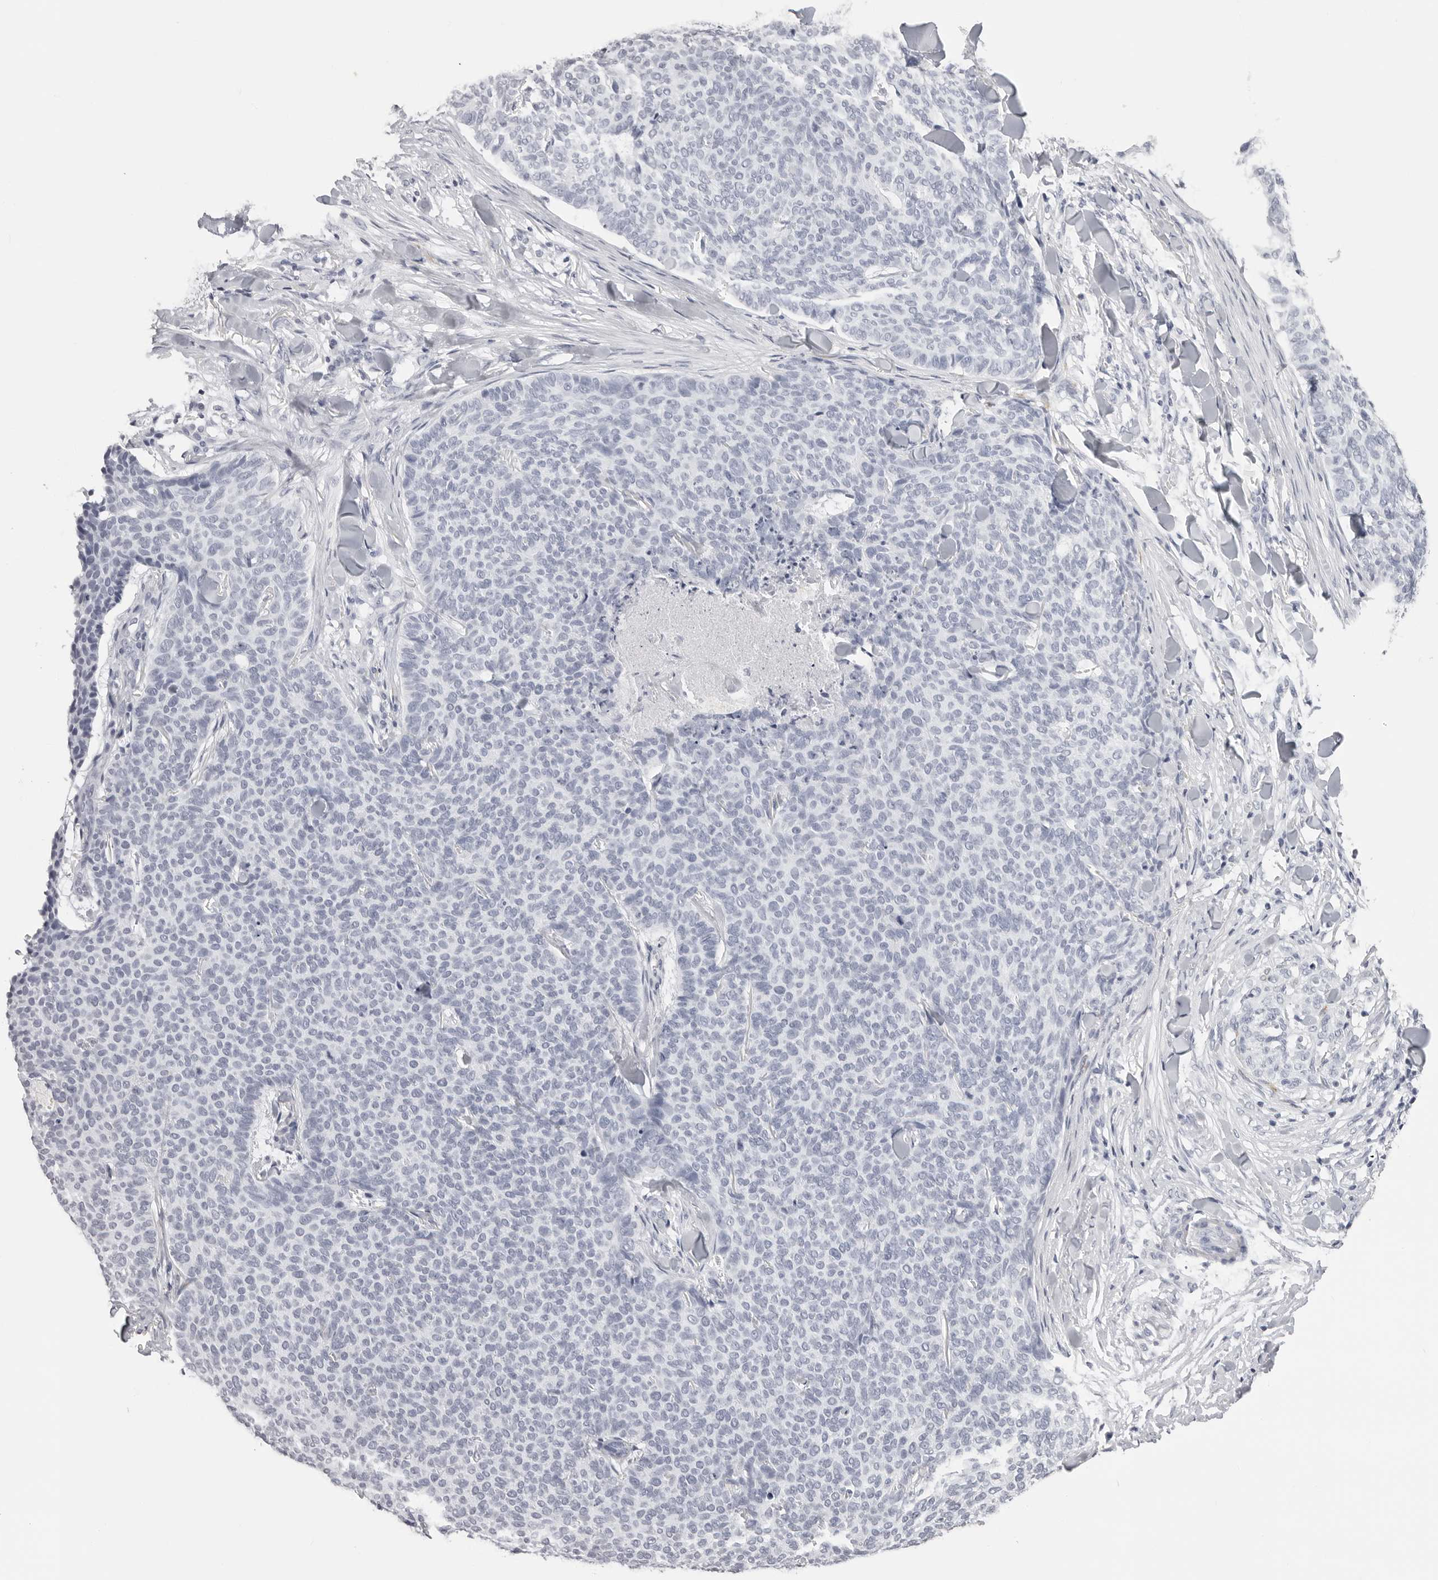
{"staining": {"intensity": "negative", "quantity": "none", "location": "none"}, "tissue": "skin cancer", "cell_type": "Tumor cells", "image_type": "cancer", "snomed": [{"axis": "morphology", "description": "Normal tissue, NOS"}, {"axis": "morphology", "description": "Basal cell carcinoma"}, {"axis": "topography", "description": "Skin"}], "caption": "Tumor cells show no significant expression in basal cell carcinoma (skin).", "gene": "CST1", "patient": {"sex": "male", "age": 50}}